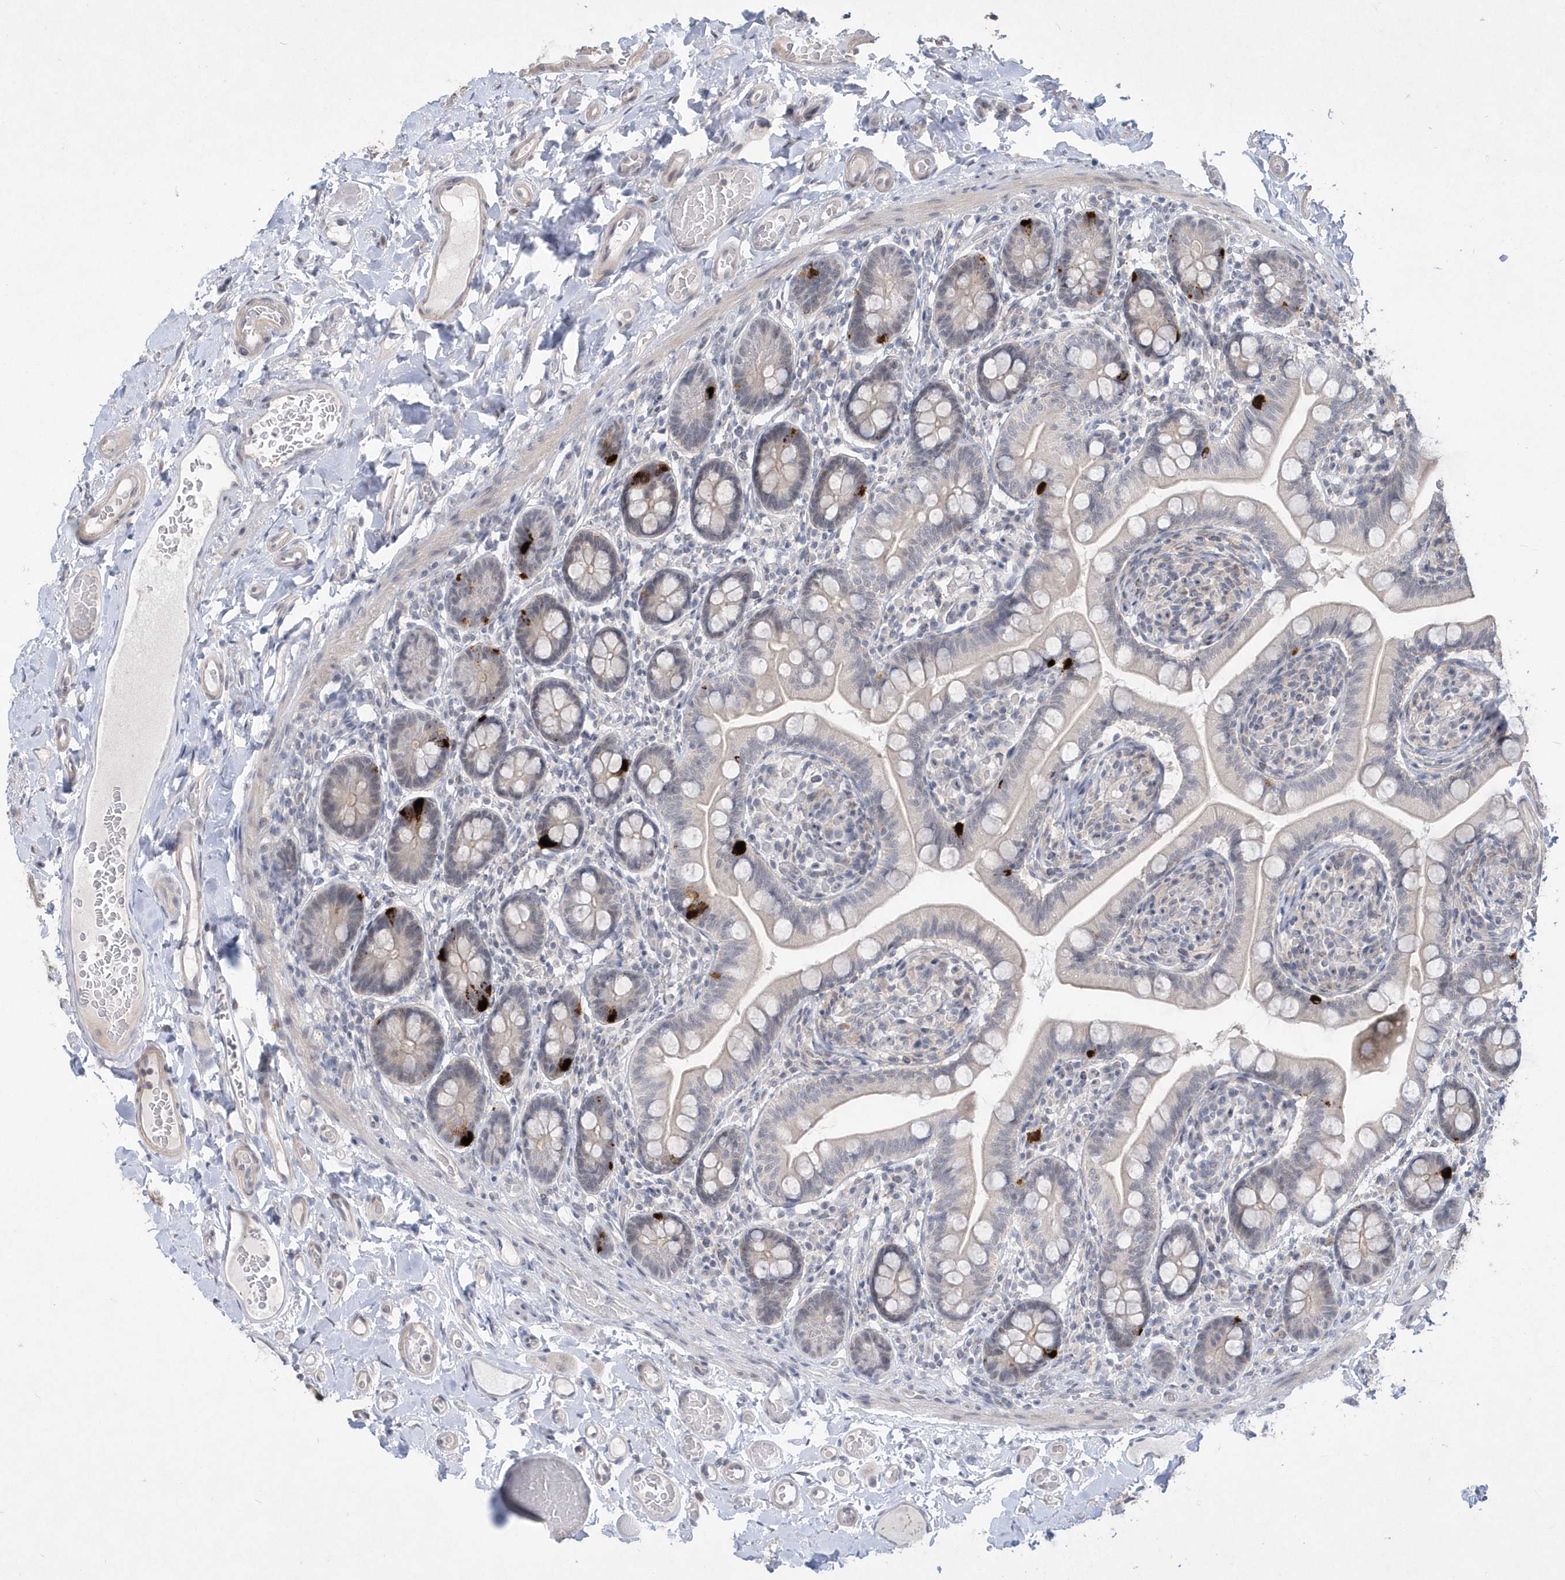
{"staining": {"intensity": "strong", "quantity": "<25%", "location": "cytoplasmic/membranous"}, "tissue": "small intestine", "cell_type": "Glandular cells", "image_type": "normal", "snomed": [{"axis": "morphology", "description": "Normal tissue, NOS"}, {"axis": "topography", "description": "Small intestine"}], "caption": "Strong cytoplasmic/membranous expression is seen in about <25% of glandular cells in unremarkable small intestine.", "gene": "TSPEAR", "patient": {"sex": "female", "age": 64}}